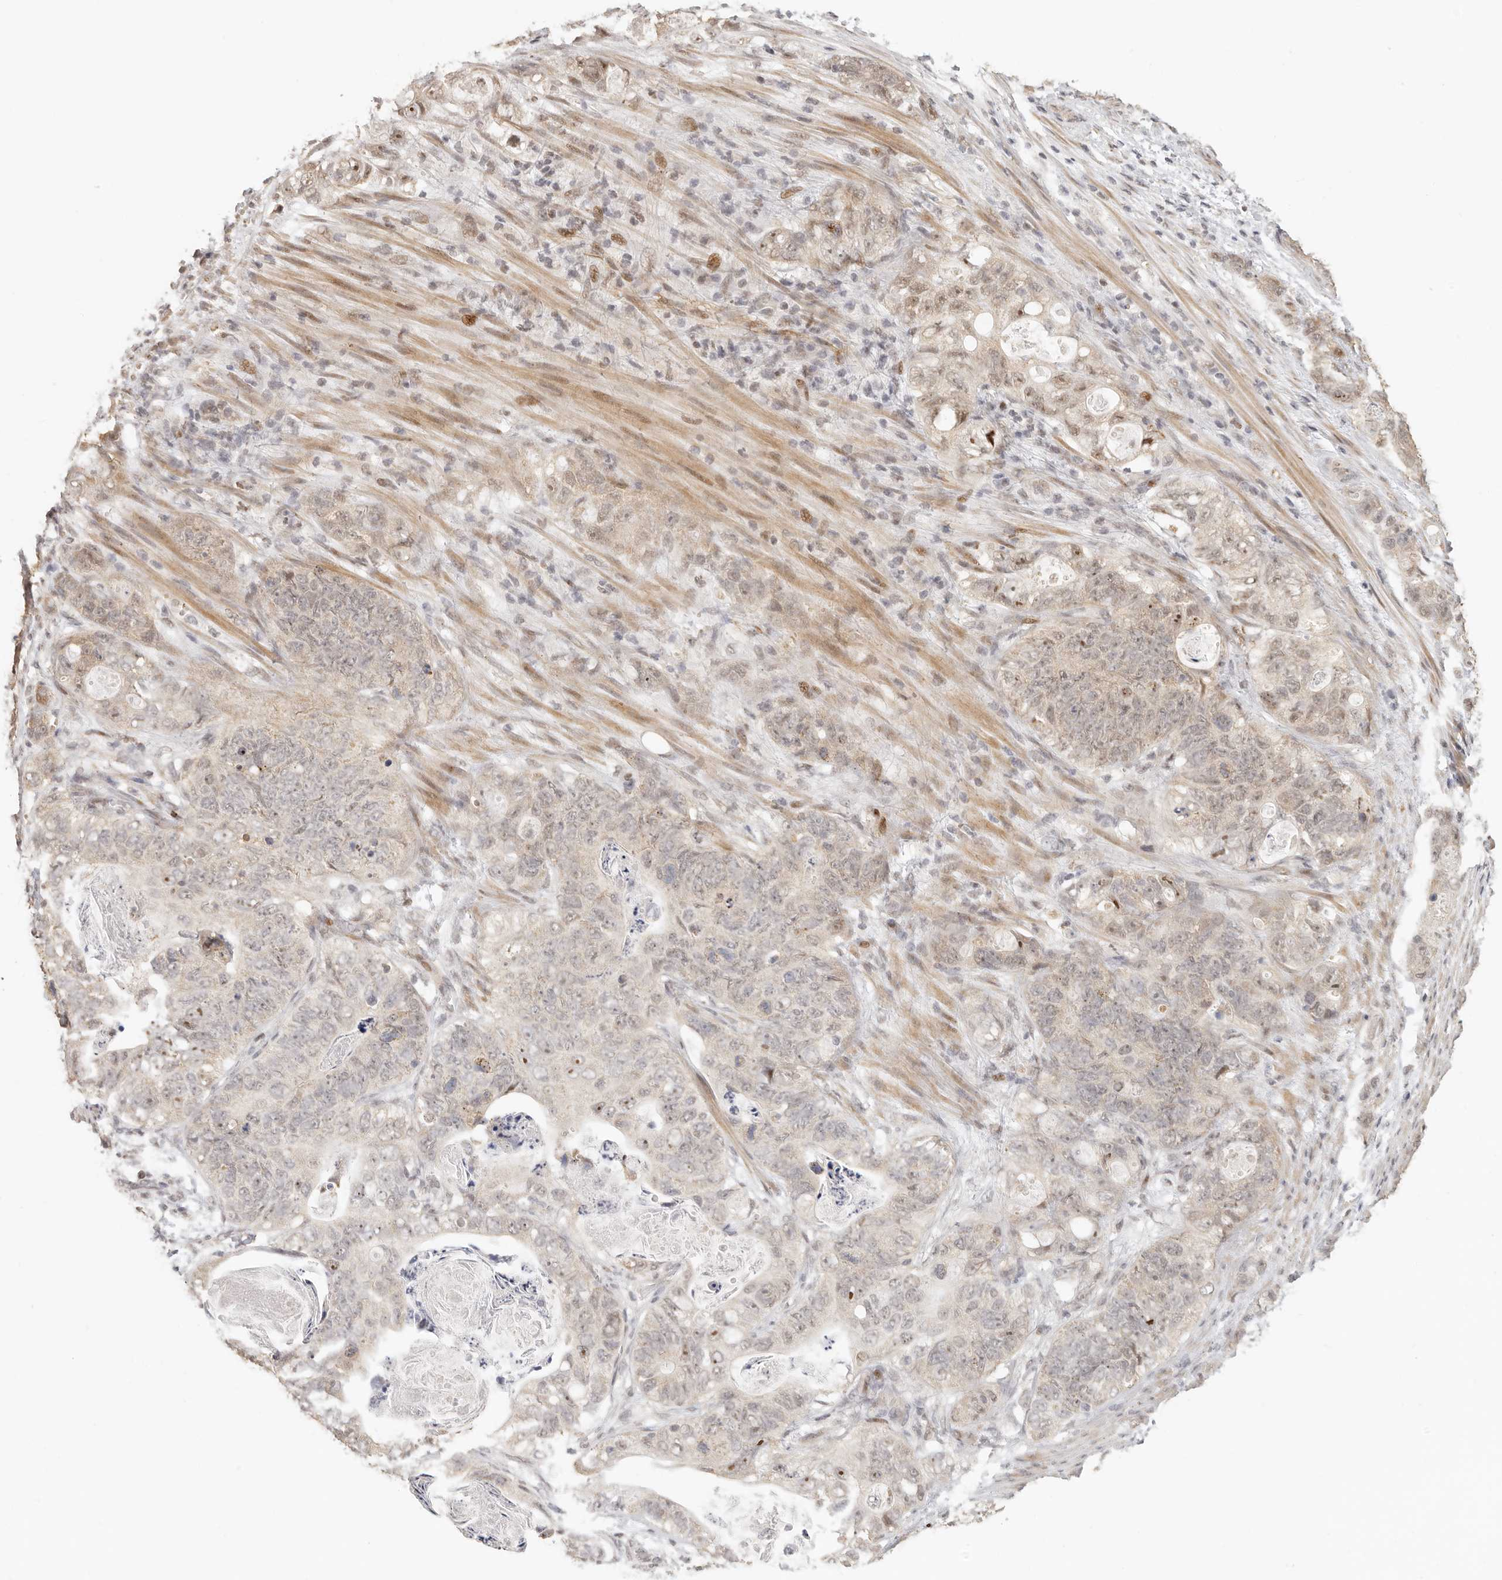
{"staining": {"intensity": "moderate", "quantity": "<25%", "location": "nuclear"}, "tissue": "stomach cancer", "cell_type": "Tumor cells", "image_type": "cancer", "snomed": [{"axis": "morphology", "description": "Normal tissue, NOS"}, {"axis": "morphology", "description": "Adenocarcinoma, NOS"}, {"axis": "topography", "description": "Stomach"}], "caption": "Moderate nuclear staining is seen in about <25% of tumor cells in adenocarcinoma (stomach).", "gene": "GPBP1L1", "patient": {"sex": "female", "age": 89}}